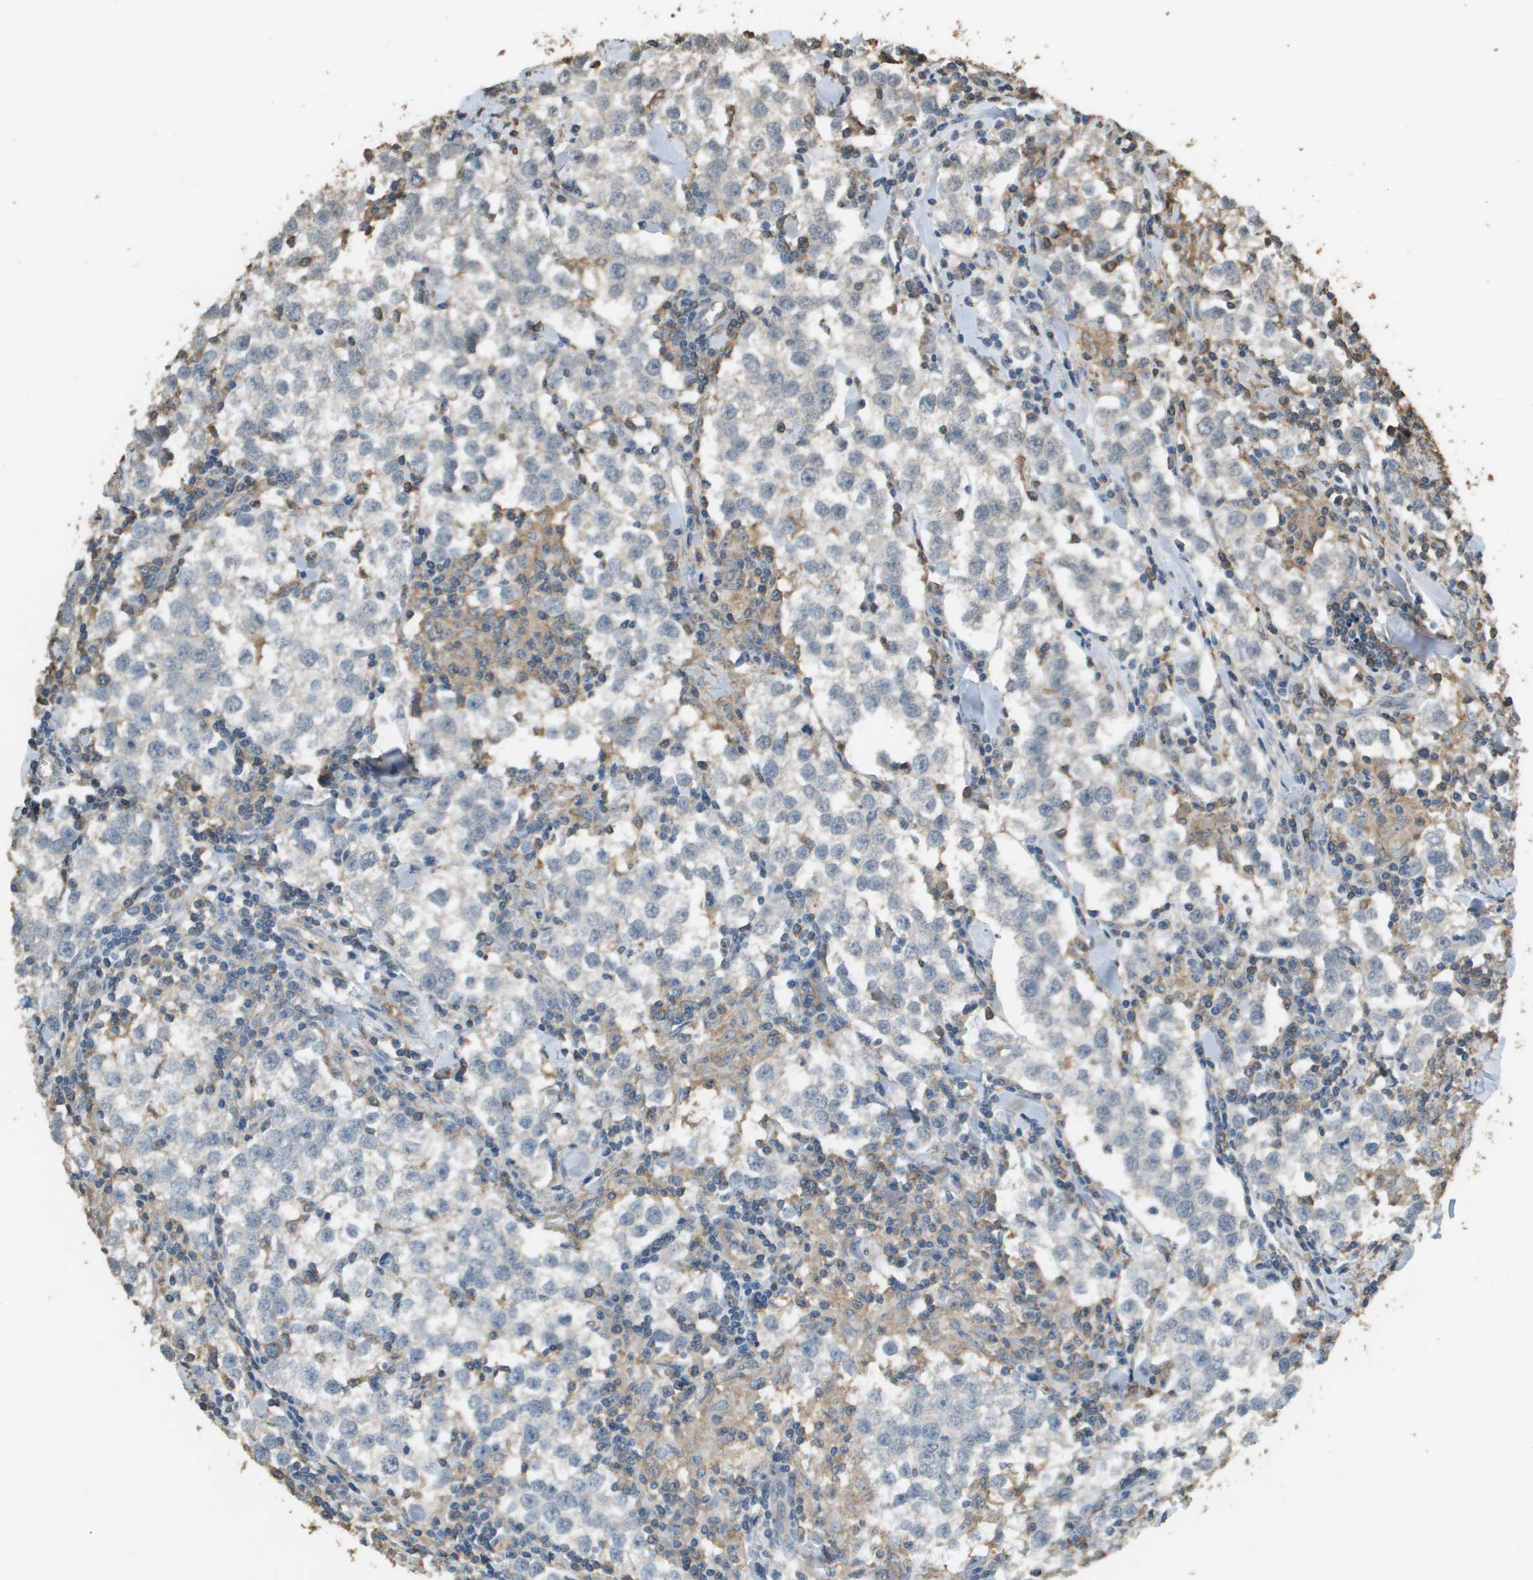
{"staining": {"intensity": "negative", "quantity": "none", "location": "none"}, "tissue": "testis cancer", "cell_type": "Tumor cells", "image_type": "cancer", "snomed": [{"axis": "morphology", "description": "Seminoma, NOS"}, {"axis": "morphology", "description": "Carcinoma, Embryonal, NOS"}, {"axis": "topography", "description": "Testis"}], "caption": "Immunohistochemical staining of testis embryonal carcinoma reveals no significant expression in tumor cells.", "gene": "MS4A7", "patient": {"sex": "male", "age": 36}}